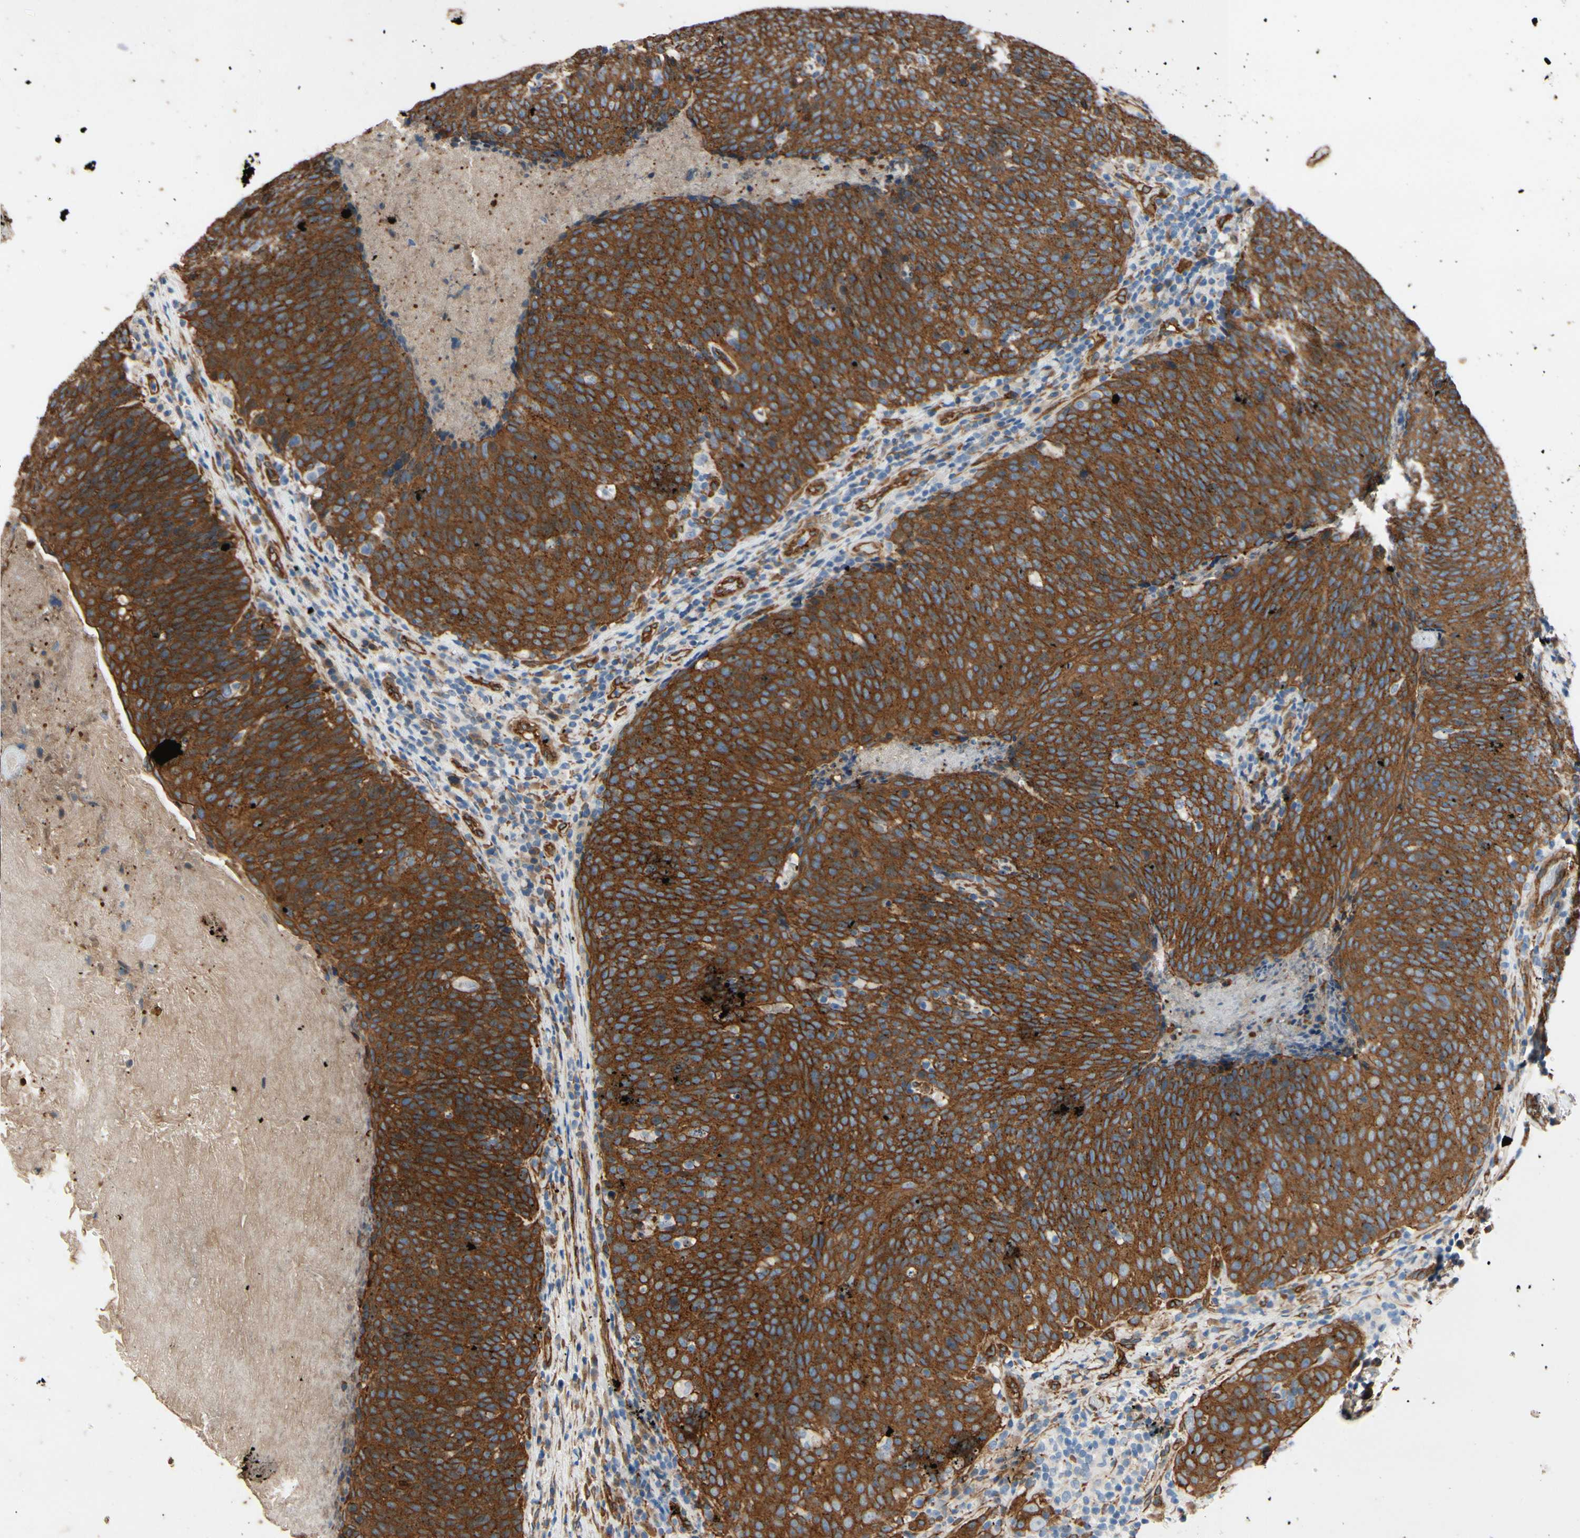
{"staining": {"intensity": "moderate", "quantity": ">75%", "location": "cytoplasmic/membranous"}, "tissue": "head and neck cancer", "cell_type": "Tumor cells", "image_type": "cancer", "snomed": [{"axis": "morphology", "description": "Squamous cell carcinoma, NOS"}, {"axis": "morphology", "description": "Squamous cell carcinoma, metastatic, NOS"}, {"axis": "topography", "description": "Lymph node"}, {"axis": "topography", "description": "Head-Neck"}], "caption": "An immunohistochemistry (IHC) micrograph of tumor tissue is shown. Protein staining in brown labels moderate cytoplasmic/membranous positivity in head and neck cancer within tumor cells.", "gene": "CTTNBP2", "patient": {"sex": "male", "age": 62}}